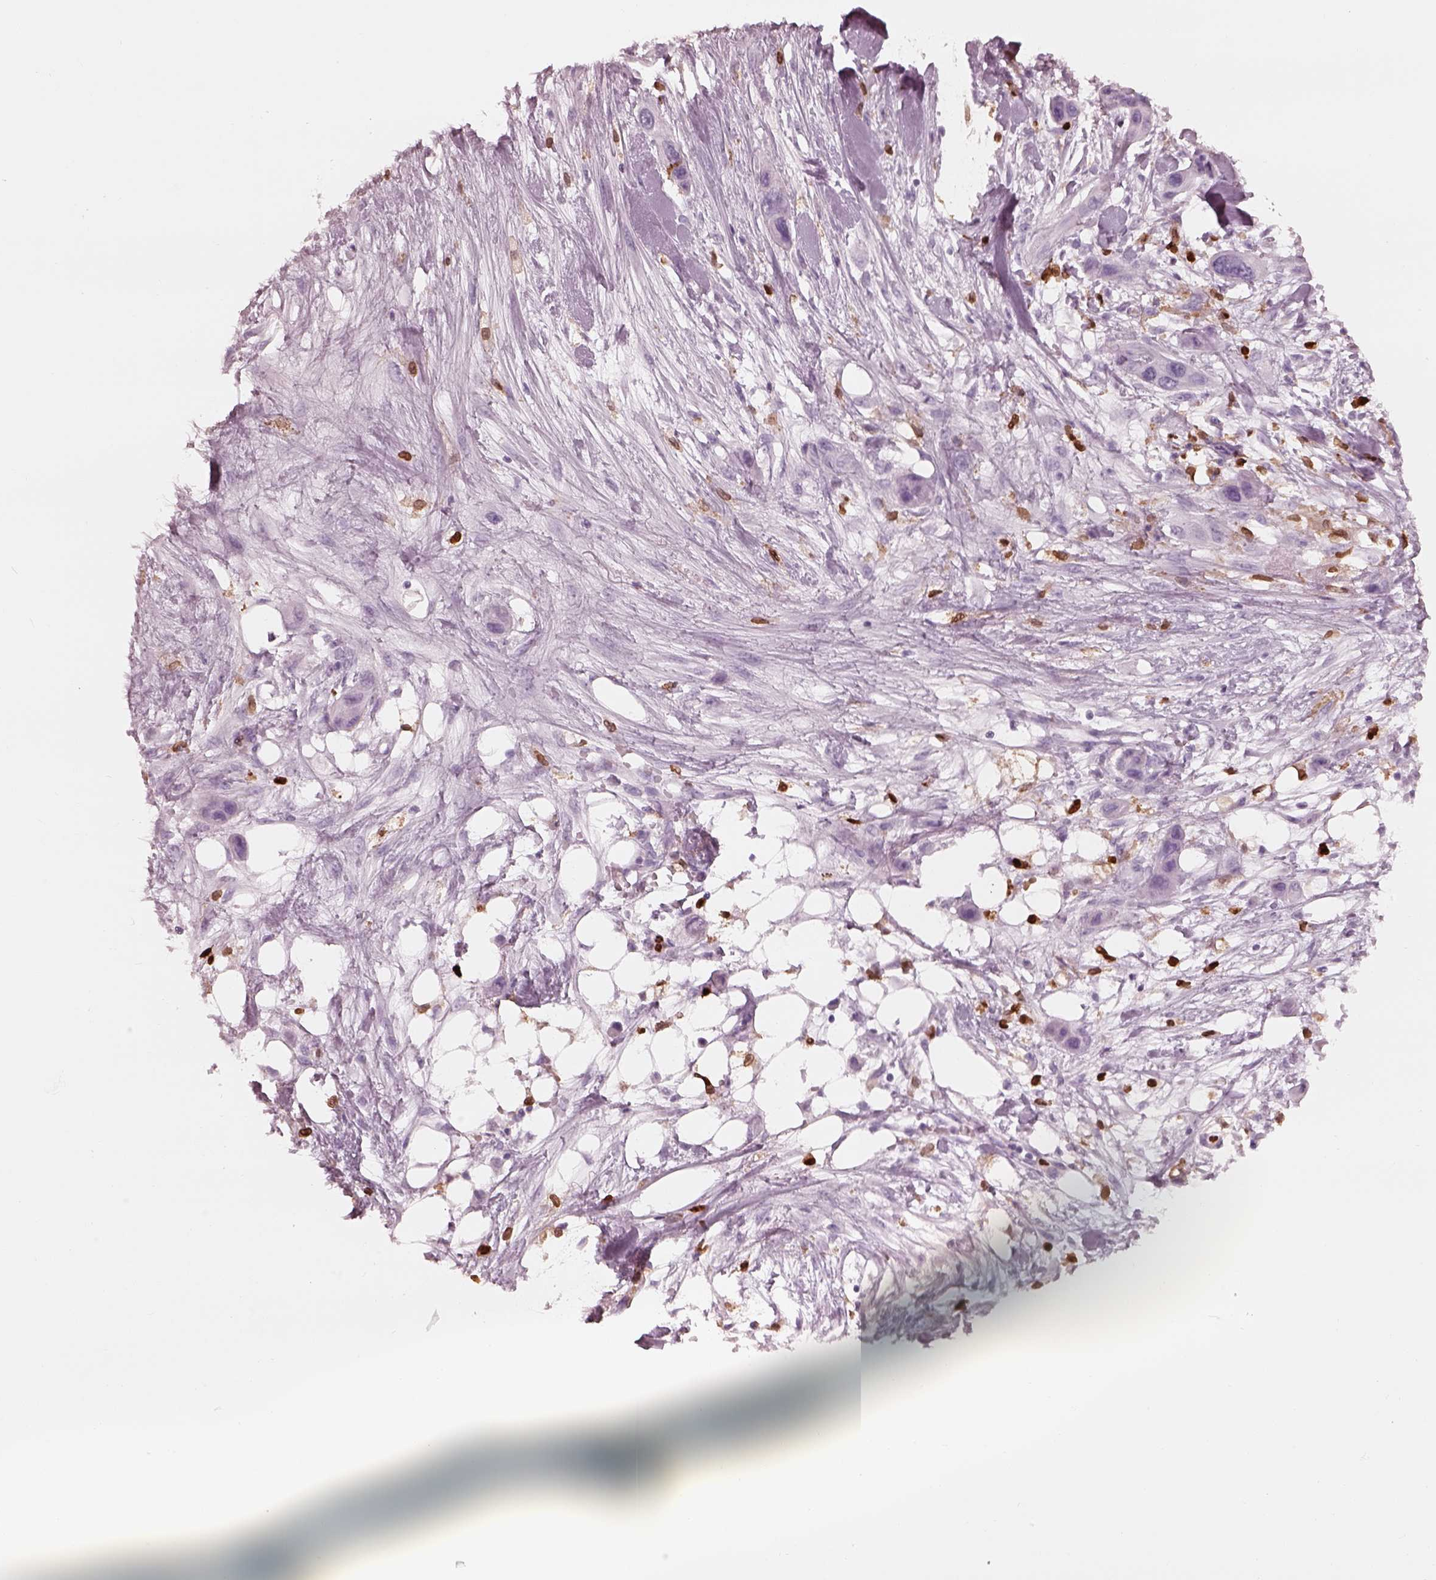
{"staining": {"intensity": "negative", "quantity": "none", "location": "none"}, "tissue": "skin cancer", "cell_type": "Tumor cells", "image_type": "cancer", "snomed": [{"axis": "morphology", "description": "Squamous cell carcinoma, NOS"}, {"axis": "topography", "description": "Skin"}], "caption": "Micrograph shows no significant protein positivity in tumor cells of skin squamous cell carcinoma. (Stains: DAB (3,3'-diaminobenzidine) IHC with hematoxylin counter stain, Microscopy: brightfield microscopy at high magnification).", "gene": "ALOX5", "patient": {"sex": "male", "age": 79}}